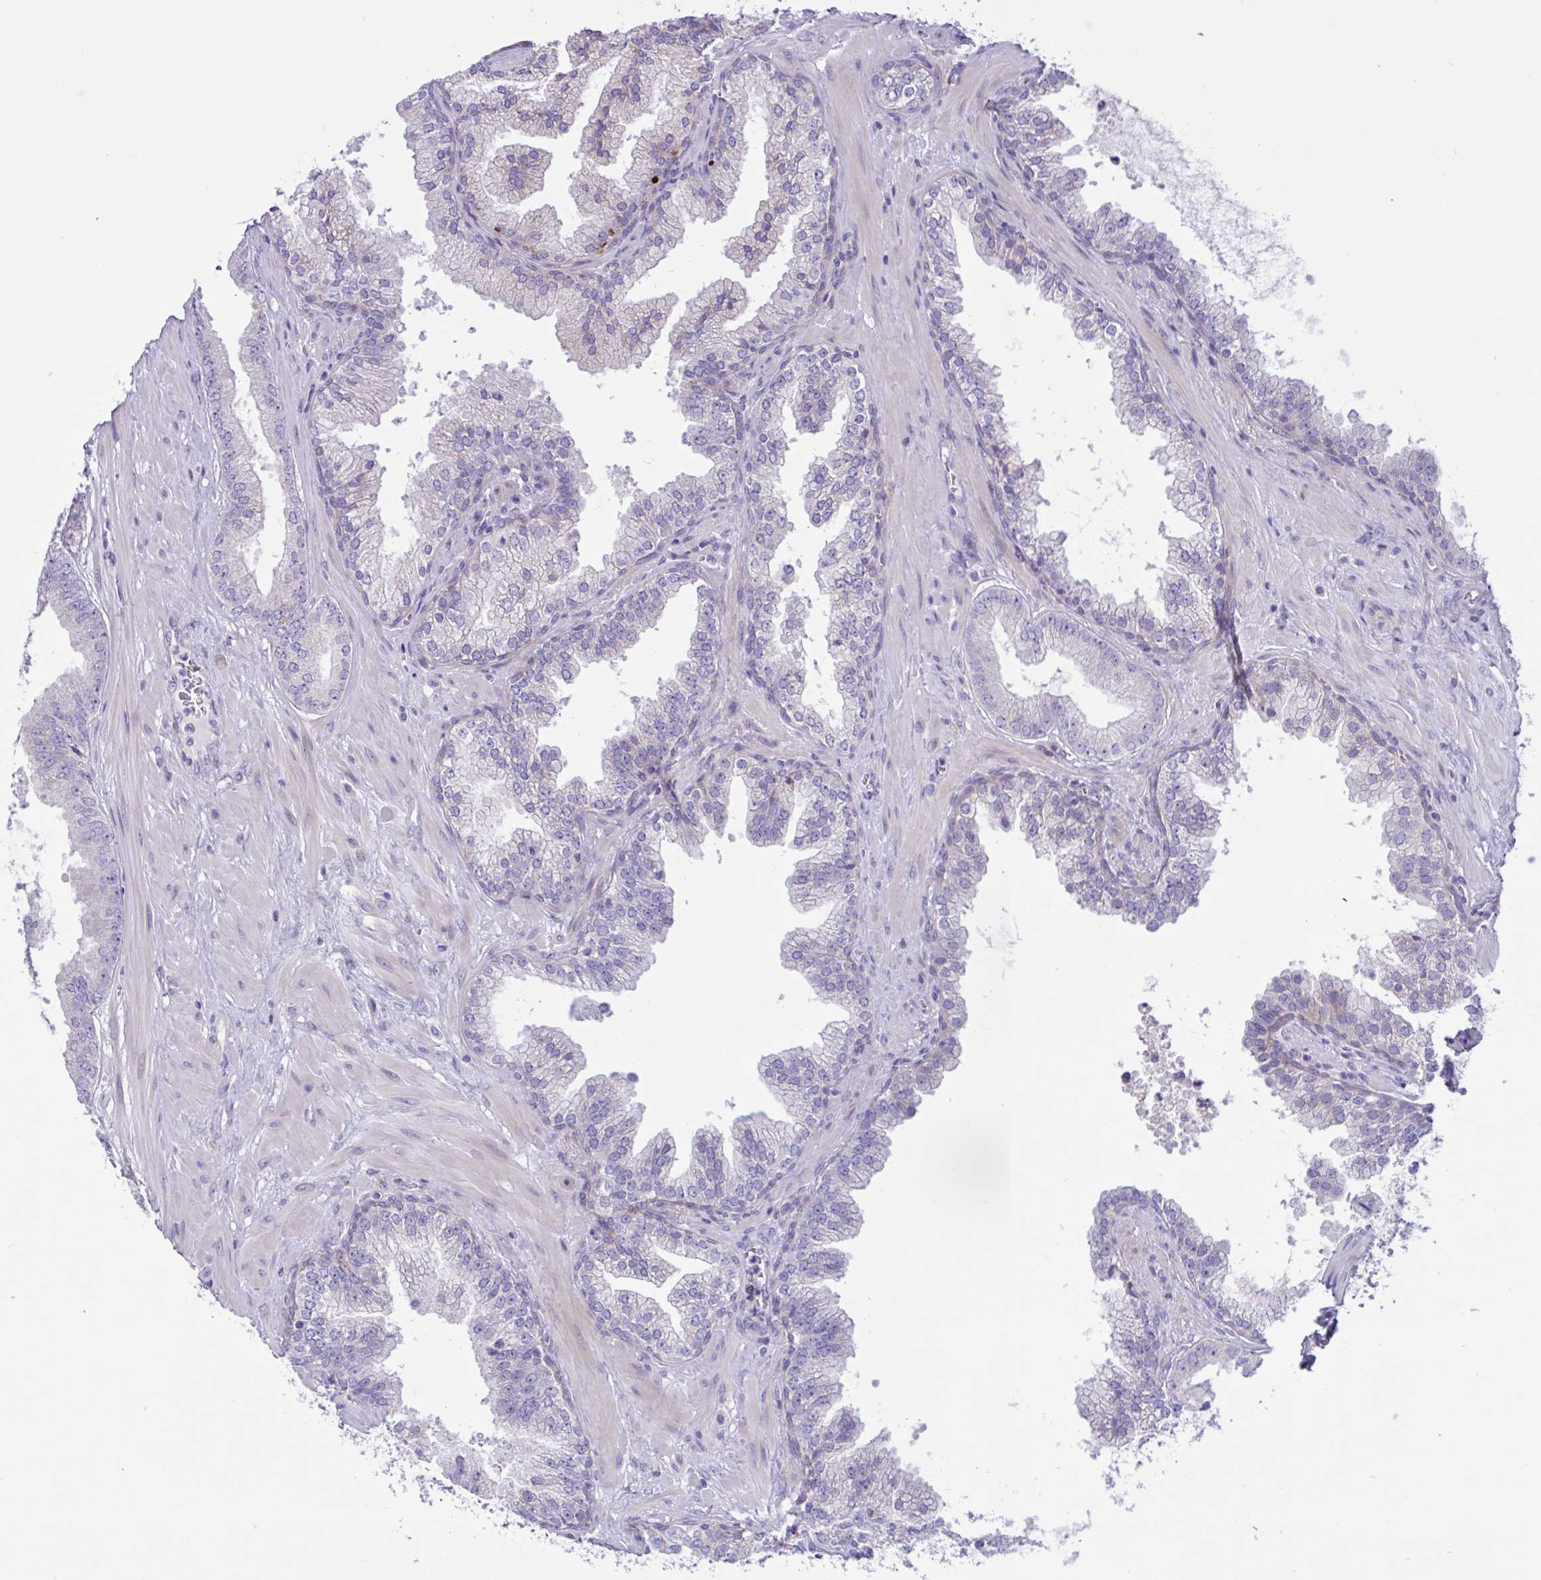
{"staining": {"intensity": "negative", "quantity": "none", "location": "none"}, "tissue": "prostate cancer", "cell_type": "Tumor cells", "image_type": "cancer", "snomed": [{"axis": "morphology", "description": "Adenocarcinoma, High grade"}, {"axis": "topography", "description": "Prostate"}], "caption": "Tumor cells show no significant protein staining in prostate cancer.", "gene": "DSC3", "patient": {"sex": "male", "age": 65}}